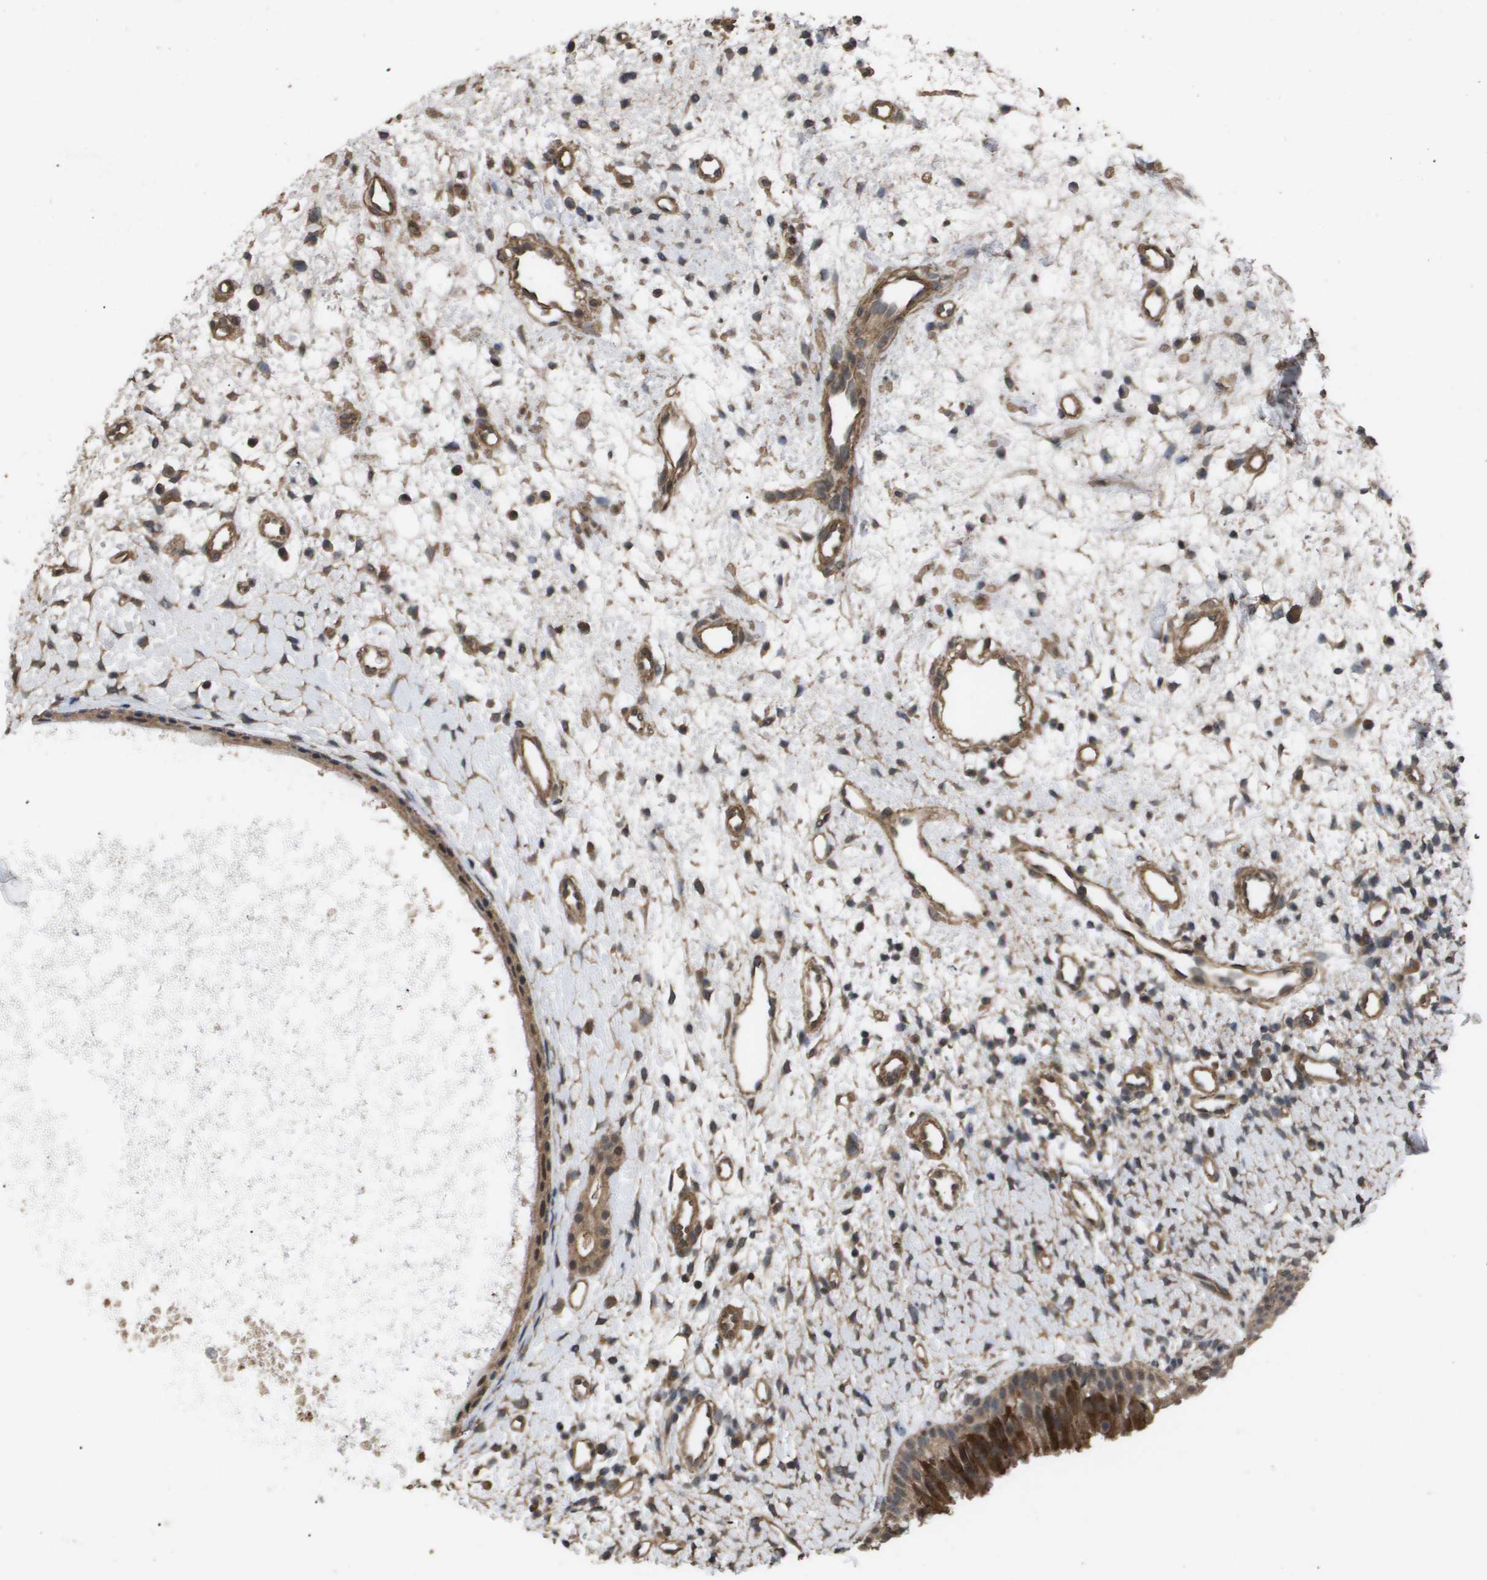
{"staining": {"intensity": "strong", "quantity": ">75%", "location": "cytoplasmic/membranous"}, "tissue": "nasopharynx", "cell_type": "Respiratory epithelial cells", "image_type": "normal", "snomed": [{"axis": "morphology", "description": "Normal tissue, NOS"}, {"axis": "topography", "description": "Nasopharynx"}], "caption": "Immunohistochemical staining of normal nasopharynx exhibits strong cytoplasmic/membranous protein expression in approximately >75% of respiratory epithelial cells.", "gene": "CUL5", "patient": {"sex": "male", "age": 22}}